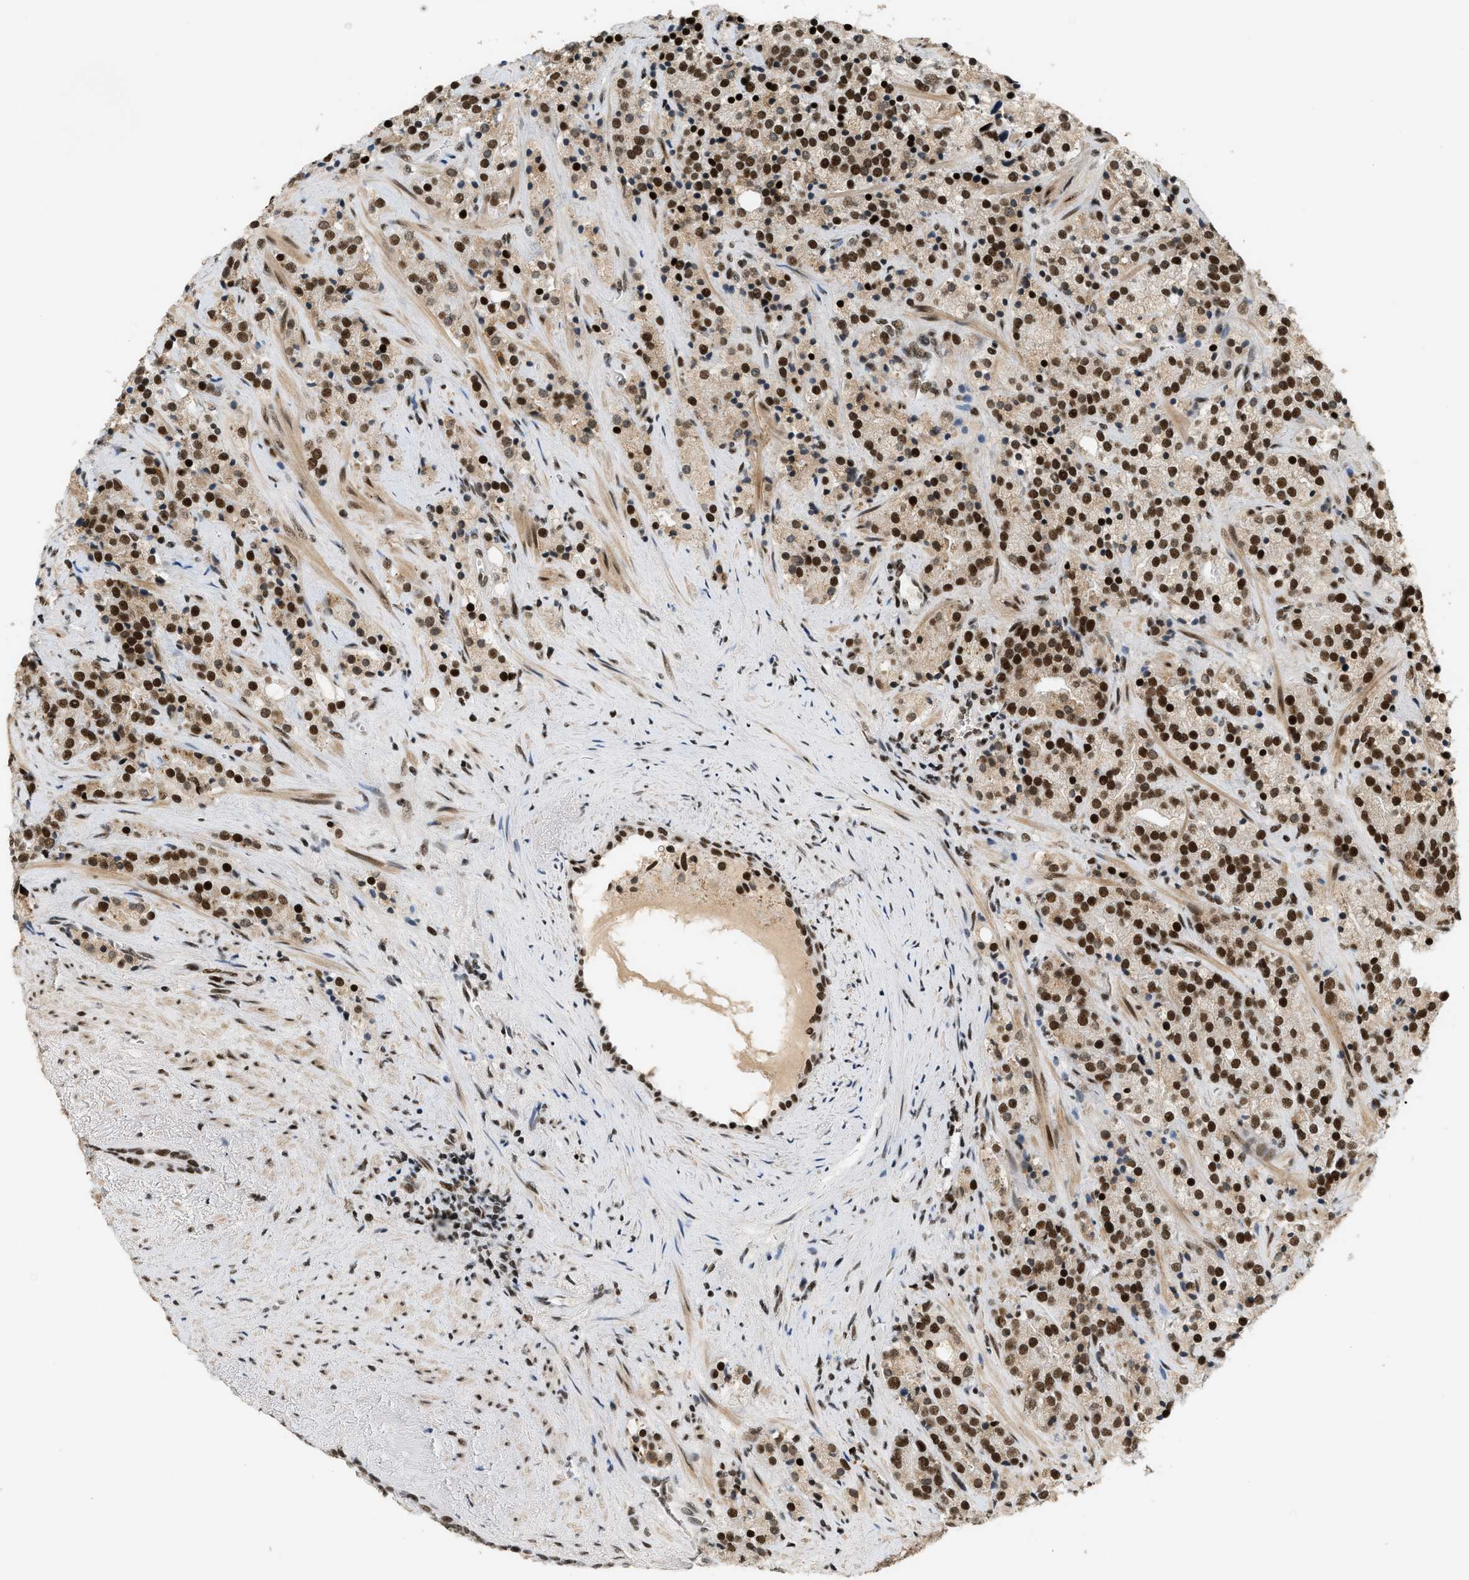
{"staining": {"intensity": "strong", "quantity": ">75%", "location": "nuclear"}, "tissue": "prostate cancer", "cell_type": "Tumor cells", "image_type": "cancer", "snomed": [{"axis": "morphology", "description": "Adenocarcinoma, High grade"}, {"axis": "topography", "description": "Prostate"}], "caption": "This micrograph demonstrates immunohistochemistry staining of adenocarcinoma (high-grade) (prostate), with high strong nuclear staining in approximately >75% of tumor cells.", "gene": "SMARCB1", "patient": {"sex": "male", "age": 71}}